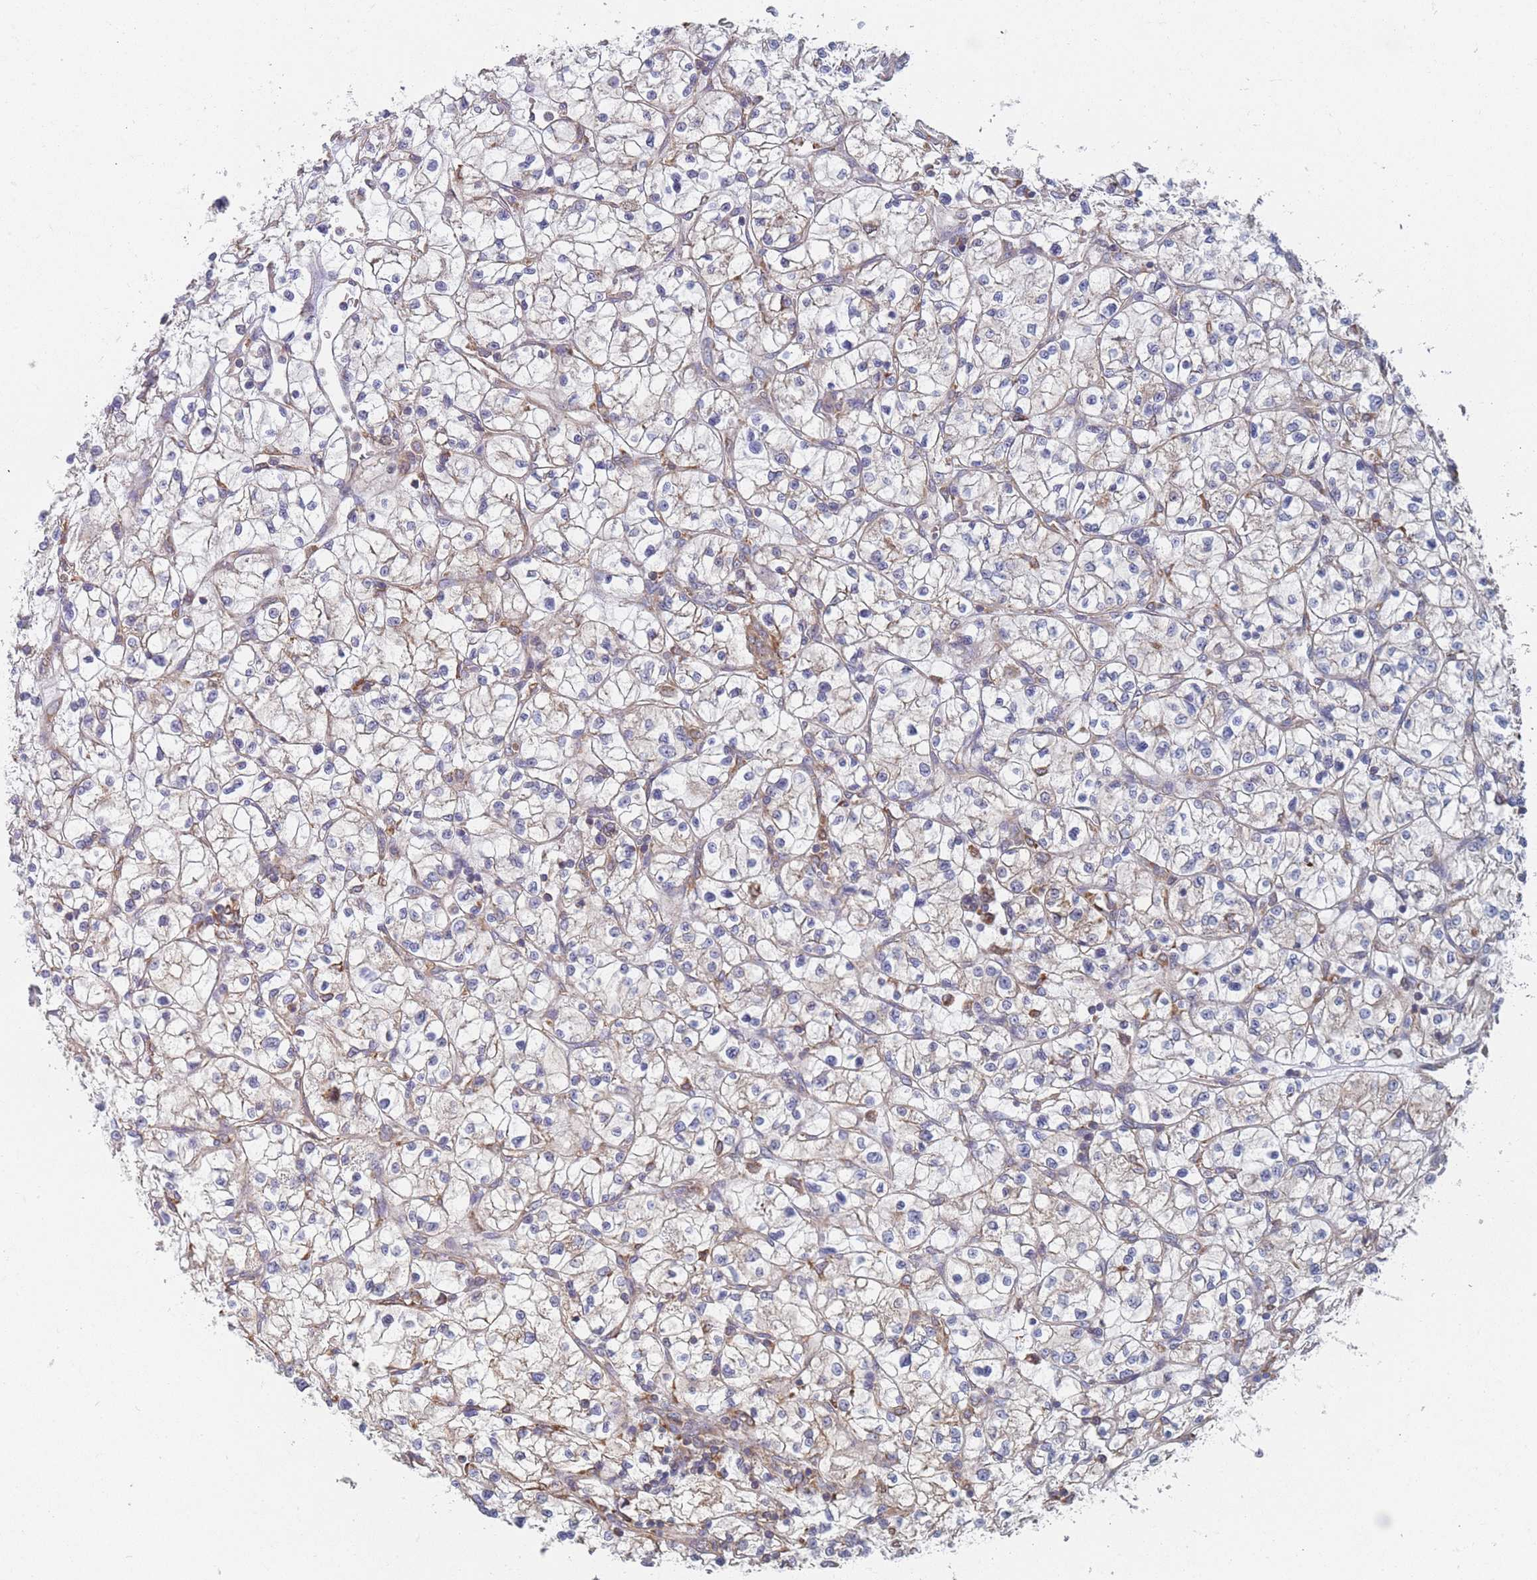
{"staining": {"intensity": "weak", "quantity": "<25%", "location": "cytoplasmic/membranous"}, "tissue": "renal cancer", "cell_type": "Tumor cells", "image_type": "cancer", "snomed": [{"axis": "morphology", "description": "Adenocarcinoma, NOS"}, {"axis": "topography", "description": "Kidney"}], "caption": "Histopathology image shows no protein positivity in tumor cells of renal cancer tissue.", "gene": "OR7C2", "patient": {"sex": "female", "age": 64}}